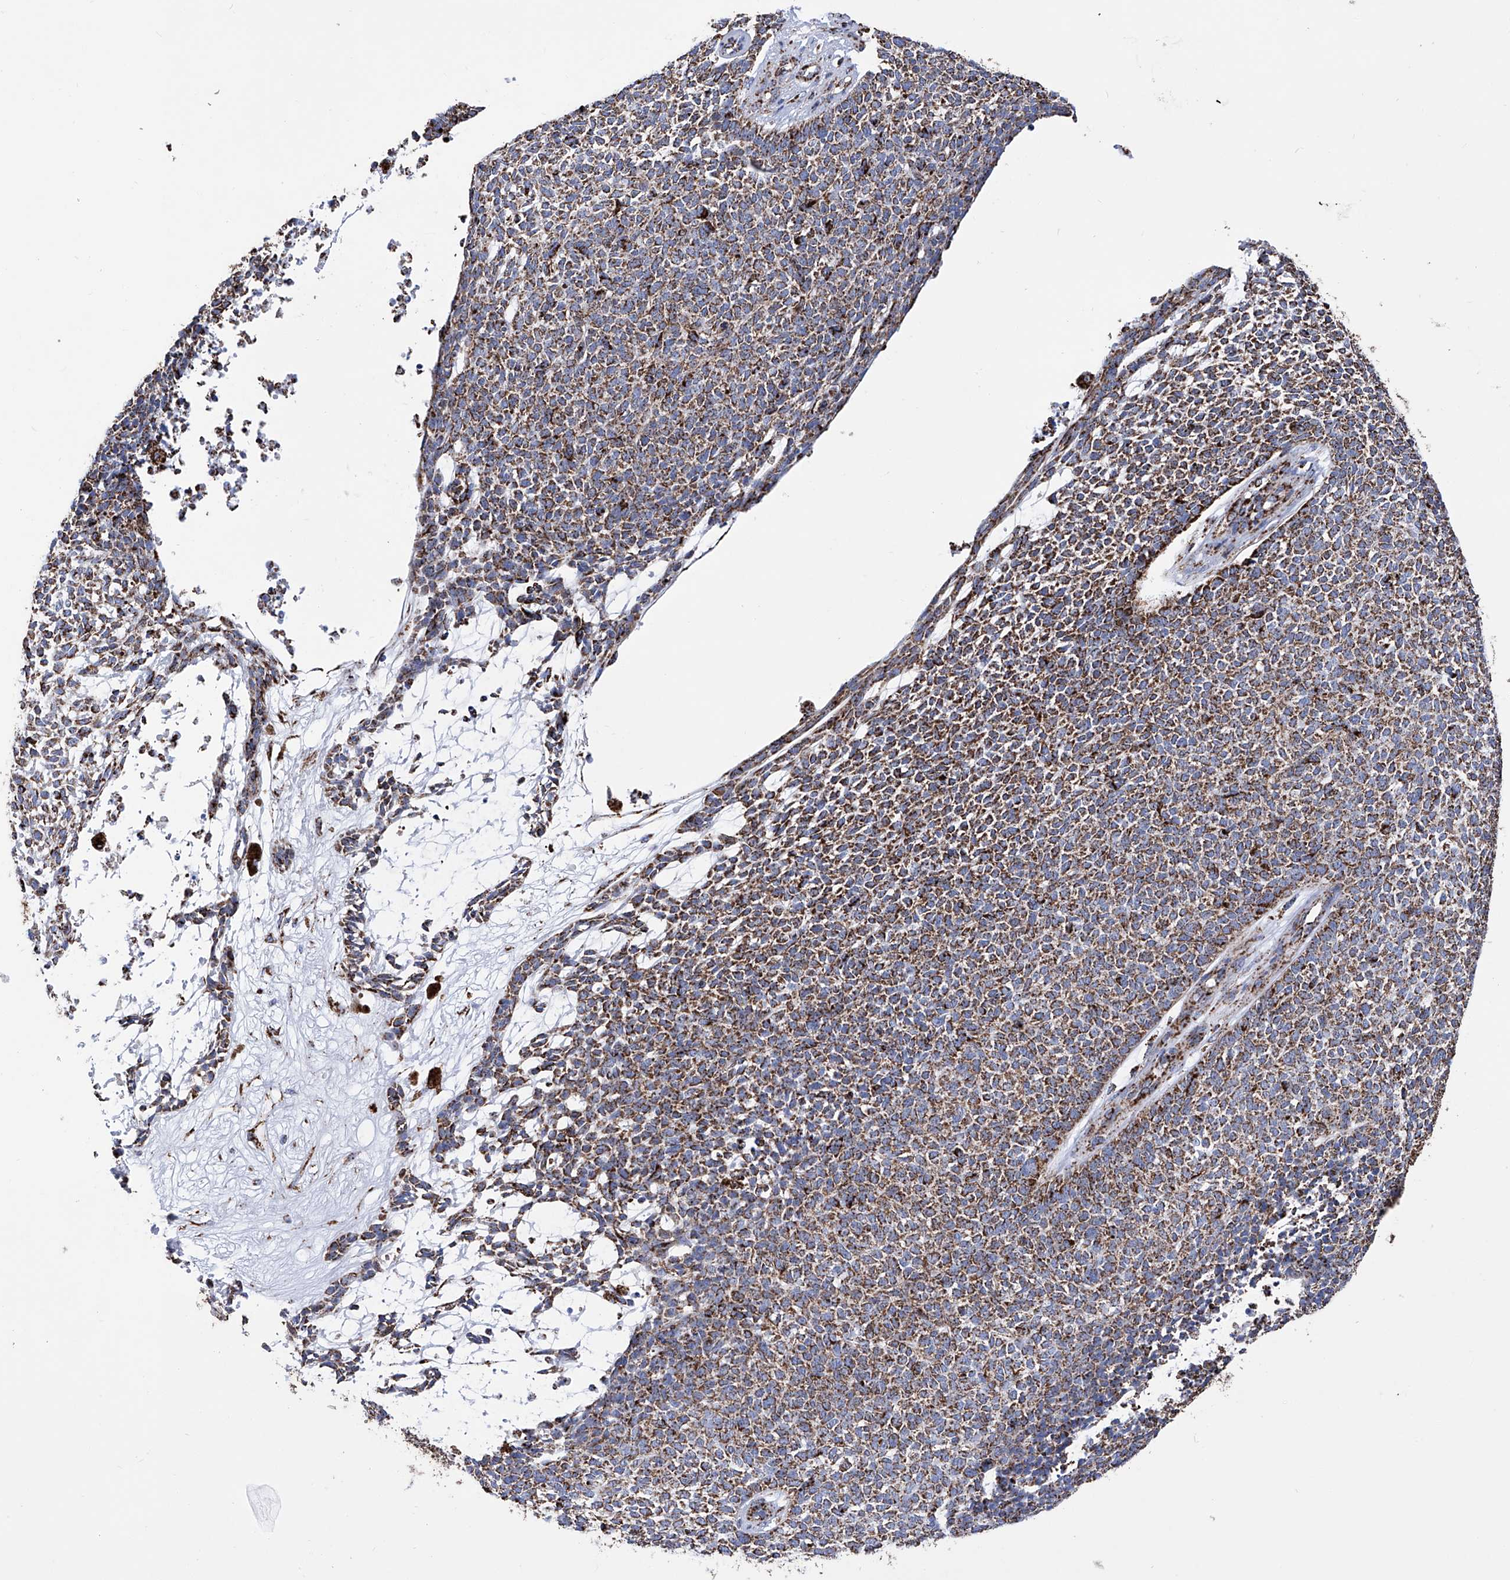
{"staining": {"intensity": "strong", "quantity": ">75%", "location": "cytoplasmic/membranous"}, "tissue": "skin cancer", "cell_type": "Tumor cells", "image_type": "cancer", "snomed": [{"axis": "morphology", "description": "Basal cell carcinoma"}, {"axis": "topography", "description": "Skin"}], "caption": "A high-resolution photomicrograph shows immunohistochemistry (IHC) staining of skin basal cell carcinoma, which reveals strong cytoplasmic/membranous expression in about >75% of tumor cells.", "gene": "ATP5PF", "patient": {"sex": "female", "age": 84}}